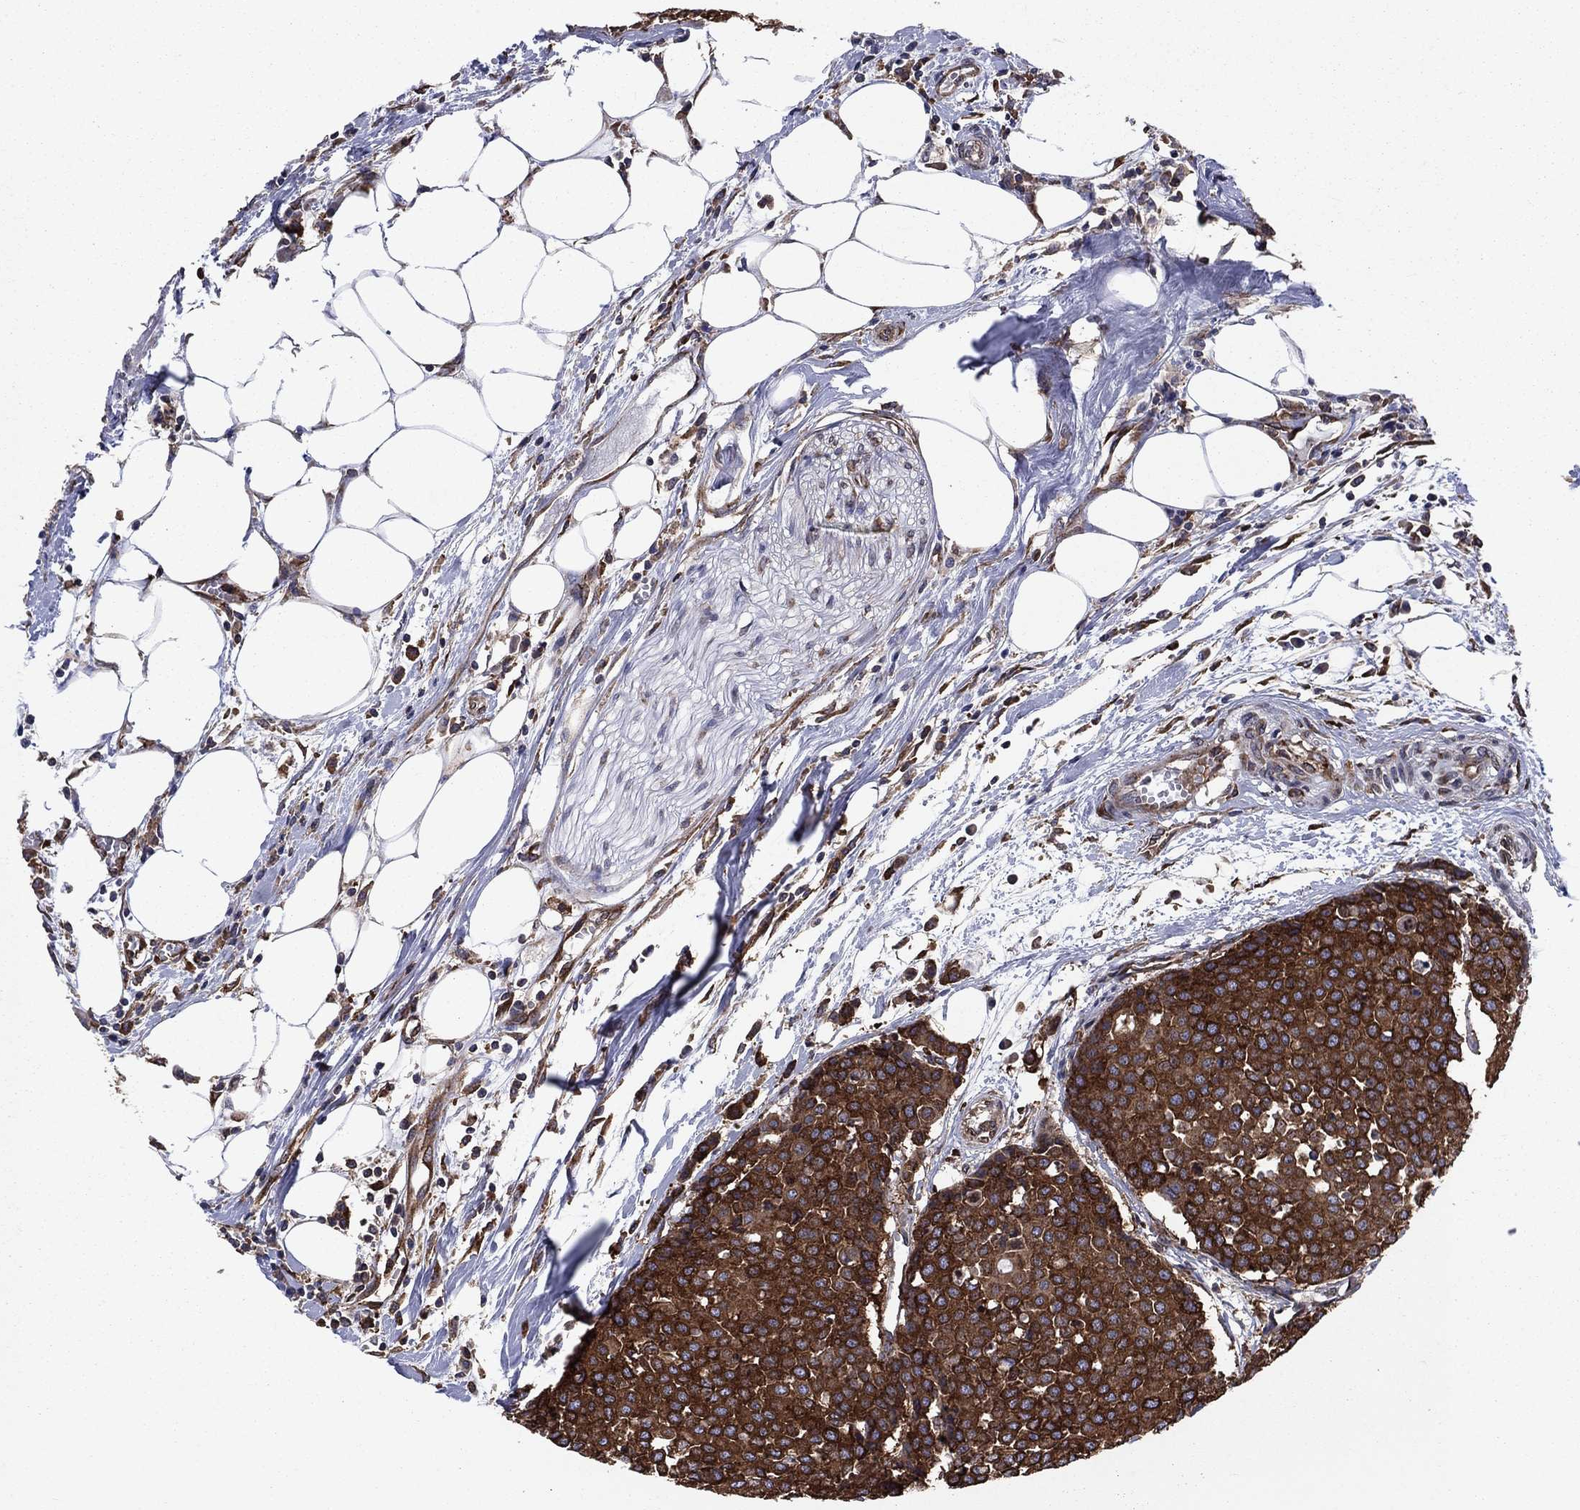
{"staining": {"intensity": "strong", "quantity": ">75%", "location": "cytoplasmic/membranous"}, "tissue": "carcinoid", "cell_type": "Tumor cells", "image_type": "cancer", "snomed": [{"axis": "morphology", "description": "Carcinoid, malignant, NOS"}, {"axis": "topography", "description": "Colon"}], "caption": "Brown immunohistochemical staining in carcinoid reveals strong cytoplasmic/membranous positivity in approximately >75% of tumor cells.", "gene": "YBX1", "patient": {"sex": "male", "age": 81}}